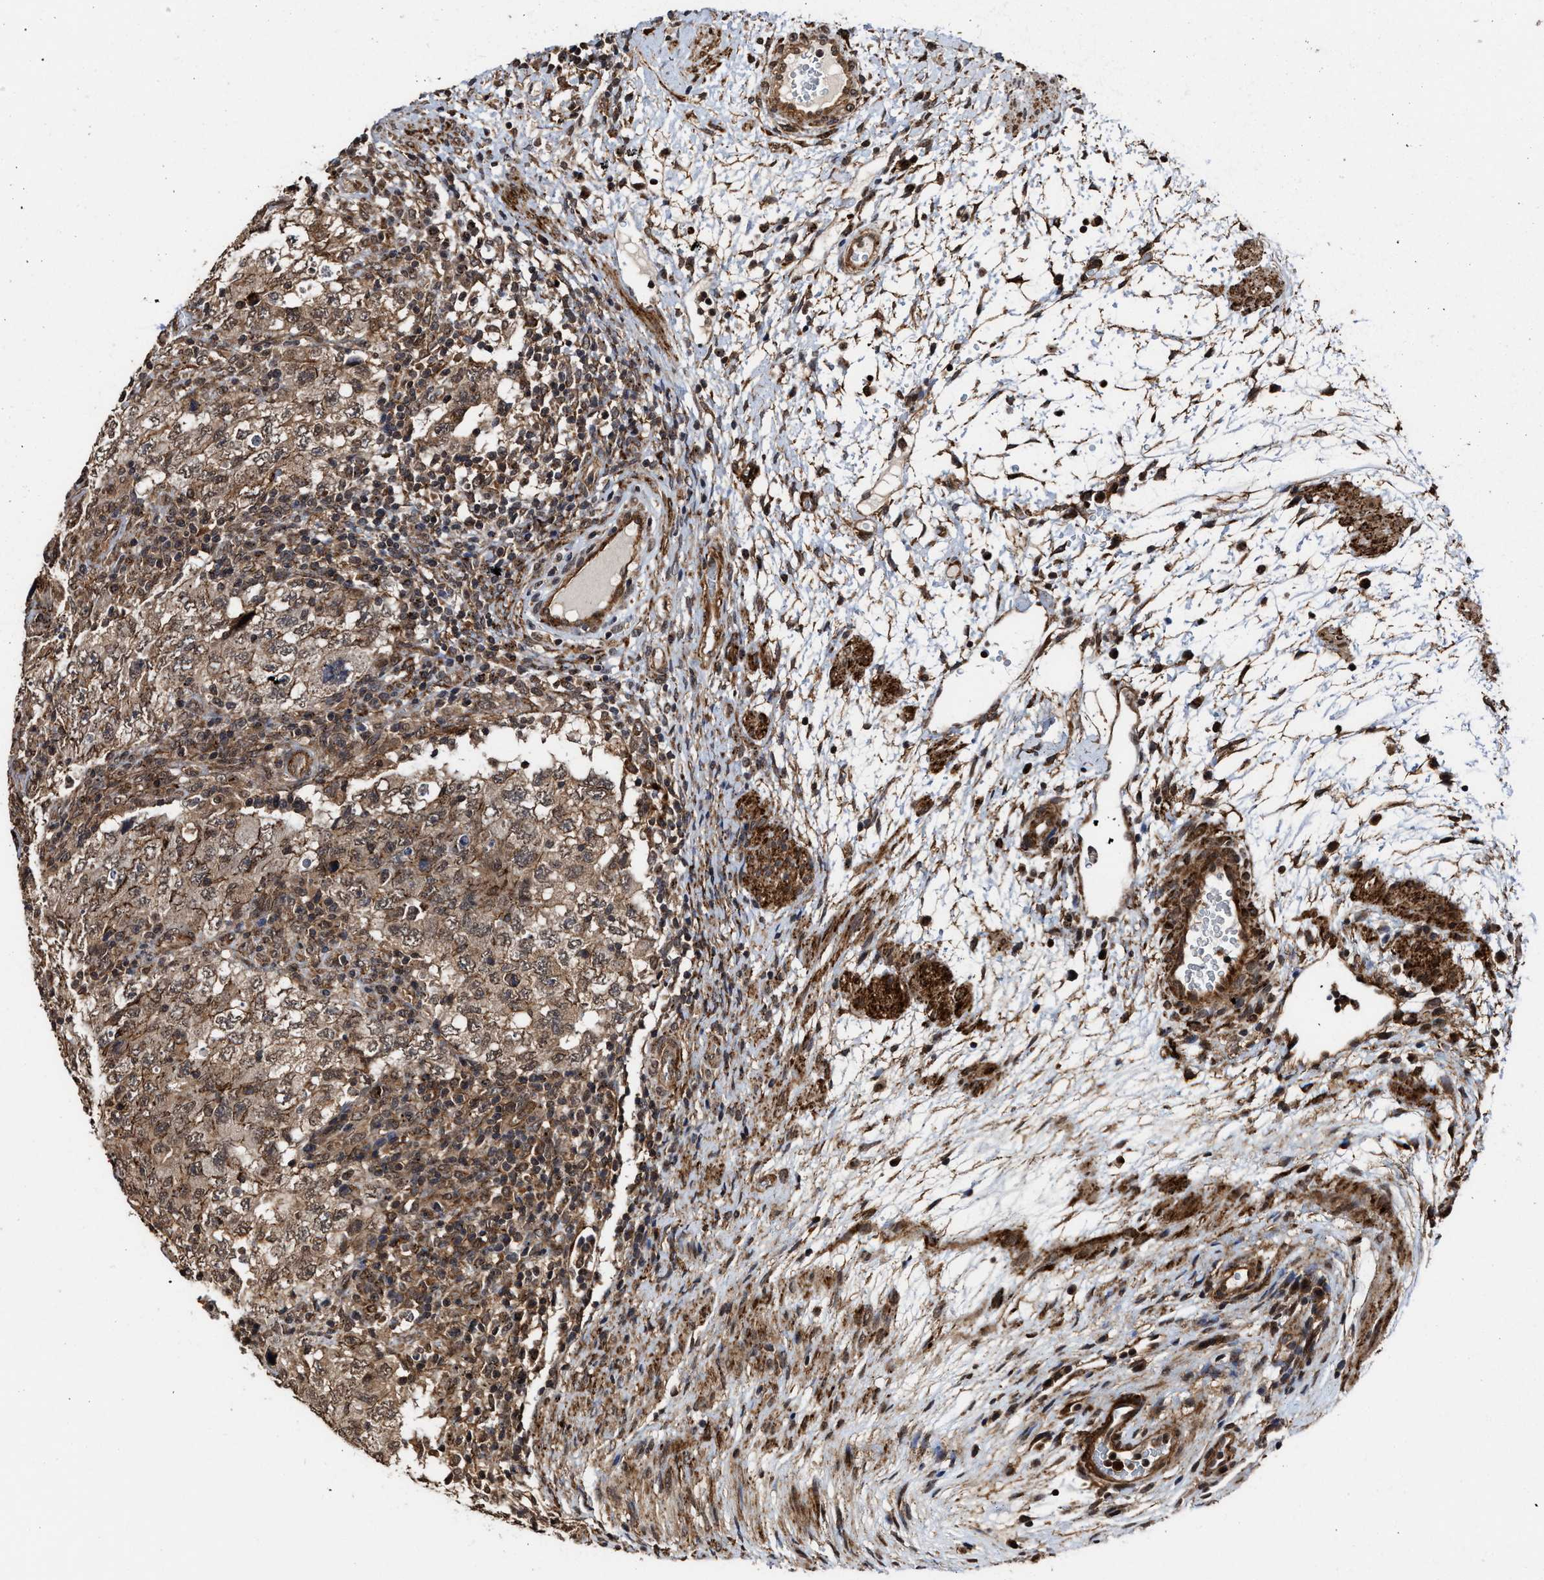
{"staining": {"intensity": "moderate", "quantity": ">75%", "location": "cytoplasmic/membranous"}, "tissue": "testis cancer", "cell_type": "Tumor cells", "image_type": "cancer", "snomed": [{"axis": "morphology", "description": "Carcinoma, Embryonal, NOS"}, {"axis": "topography", "description": "Testis"}], "caption": "Immunohistochemical staining of testis cancer (embryonal carcinoma) exhibits moderate cytoplasmic/membranous protein positivity in approximately >75% of tumor cells.", "gene": "SEPTIN2", "patient": {"sex": "male", "age": 26}}